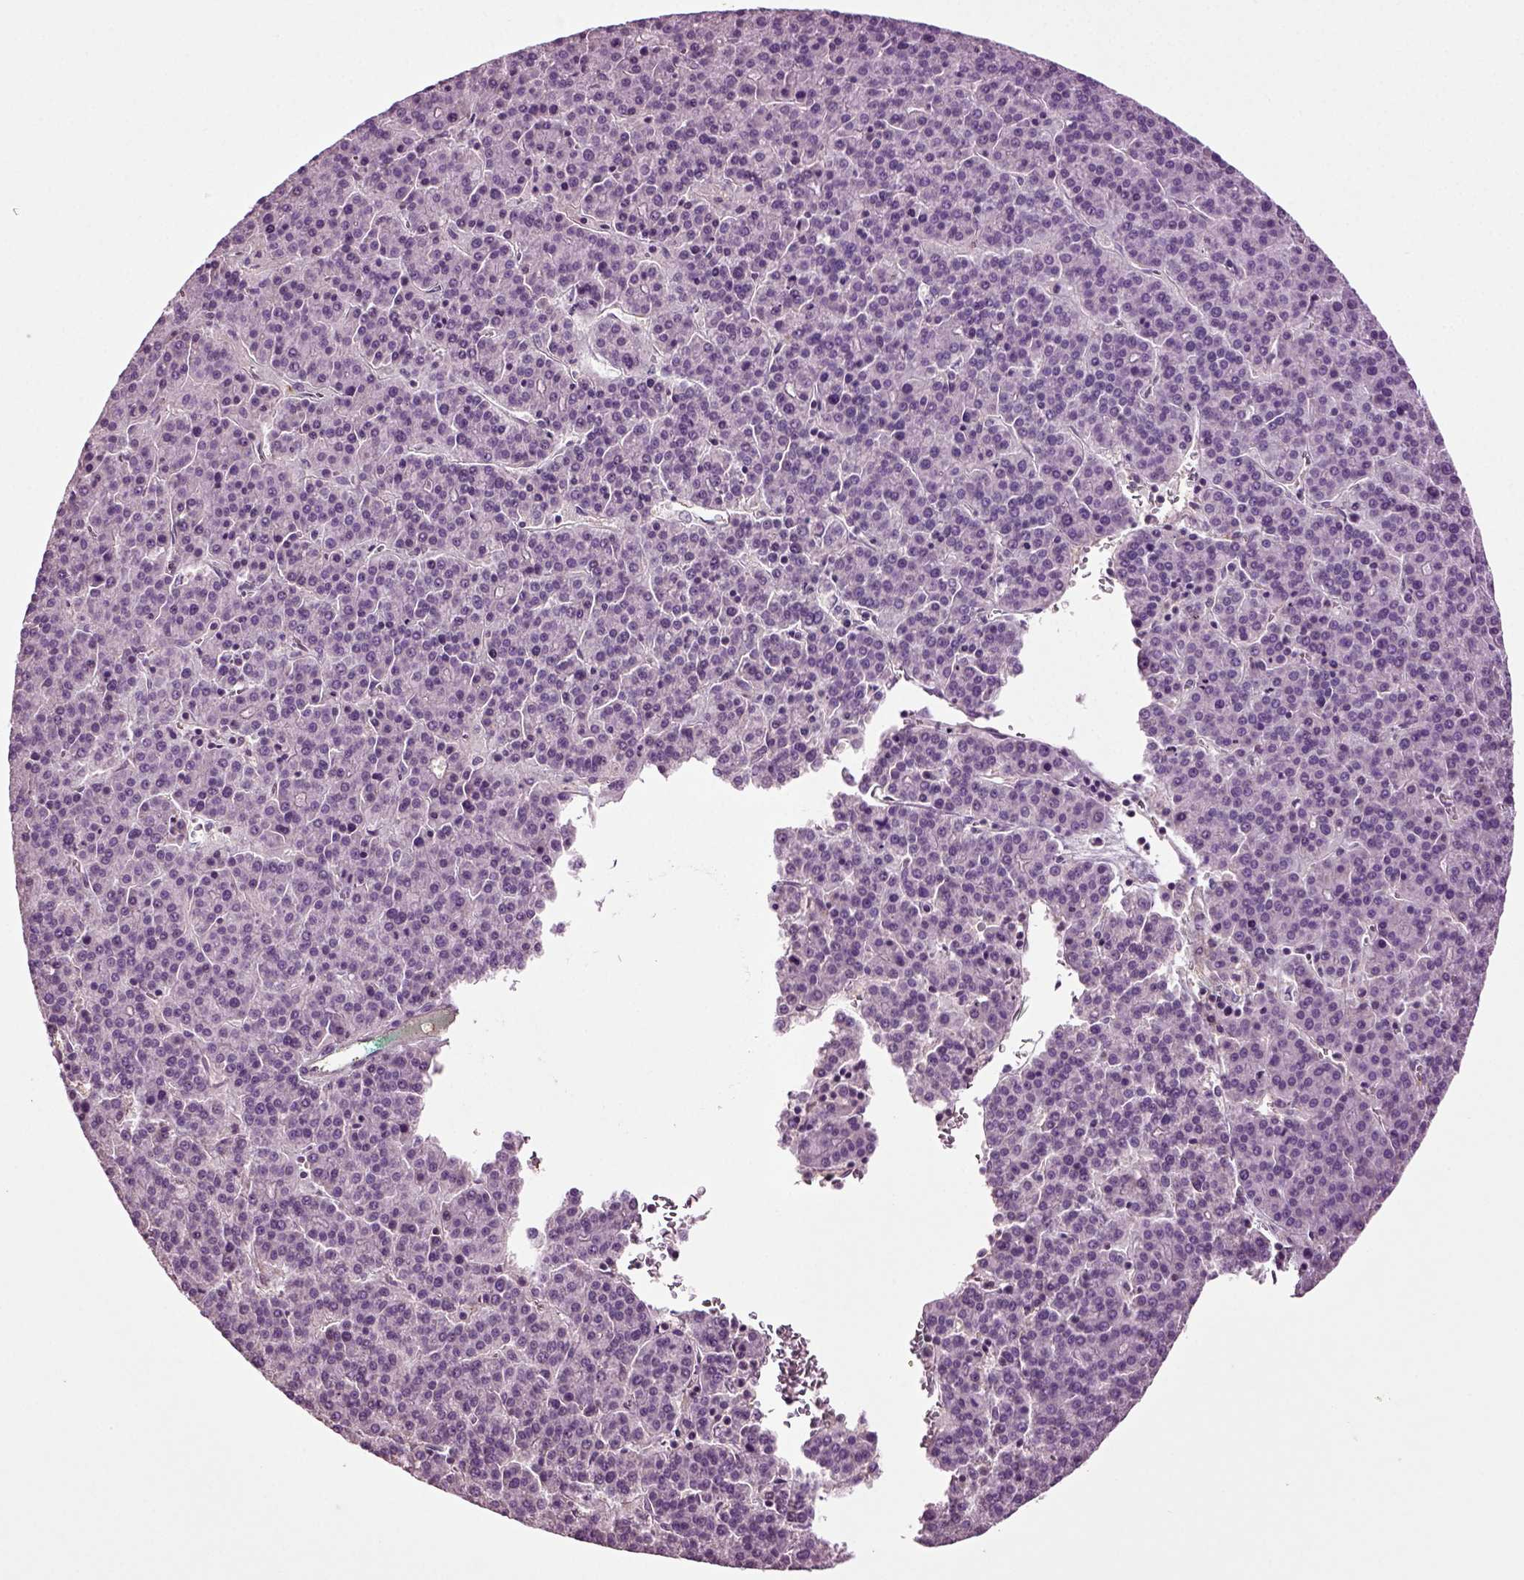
{"staining": {"intensity": "negative", "quantity": "none", "location": "none"}, "tissue": "liver cancer", "cell_type": "Tumor cells", "image_type": "cancer", "snomed": [{"axis": "morphology", "description": "Carcinoma, Hepatocellular, NOS"}, {"axis": "topography", "description": "Liver"}], "caption": "Immunohistochemistry (IHC) micrograph of neoplastic tissue: human liver cancer stained with DAB demonstrates no significant protein expression in tumor cells. (Brightfield microscopy of DAB (3,3'-diaminobenzidine) IHC at high magnification).", "gene": "DEFB118", "patient": {"sex": "female", "age": 58}}